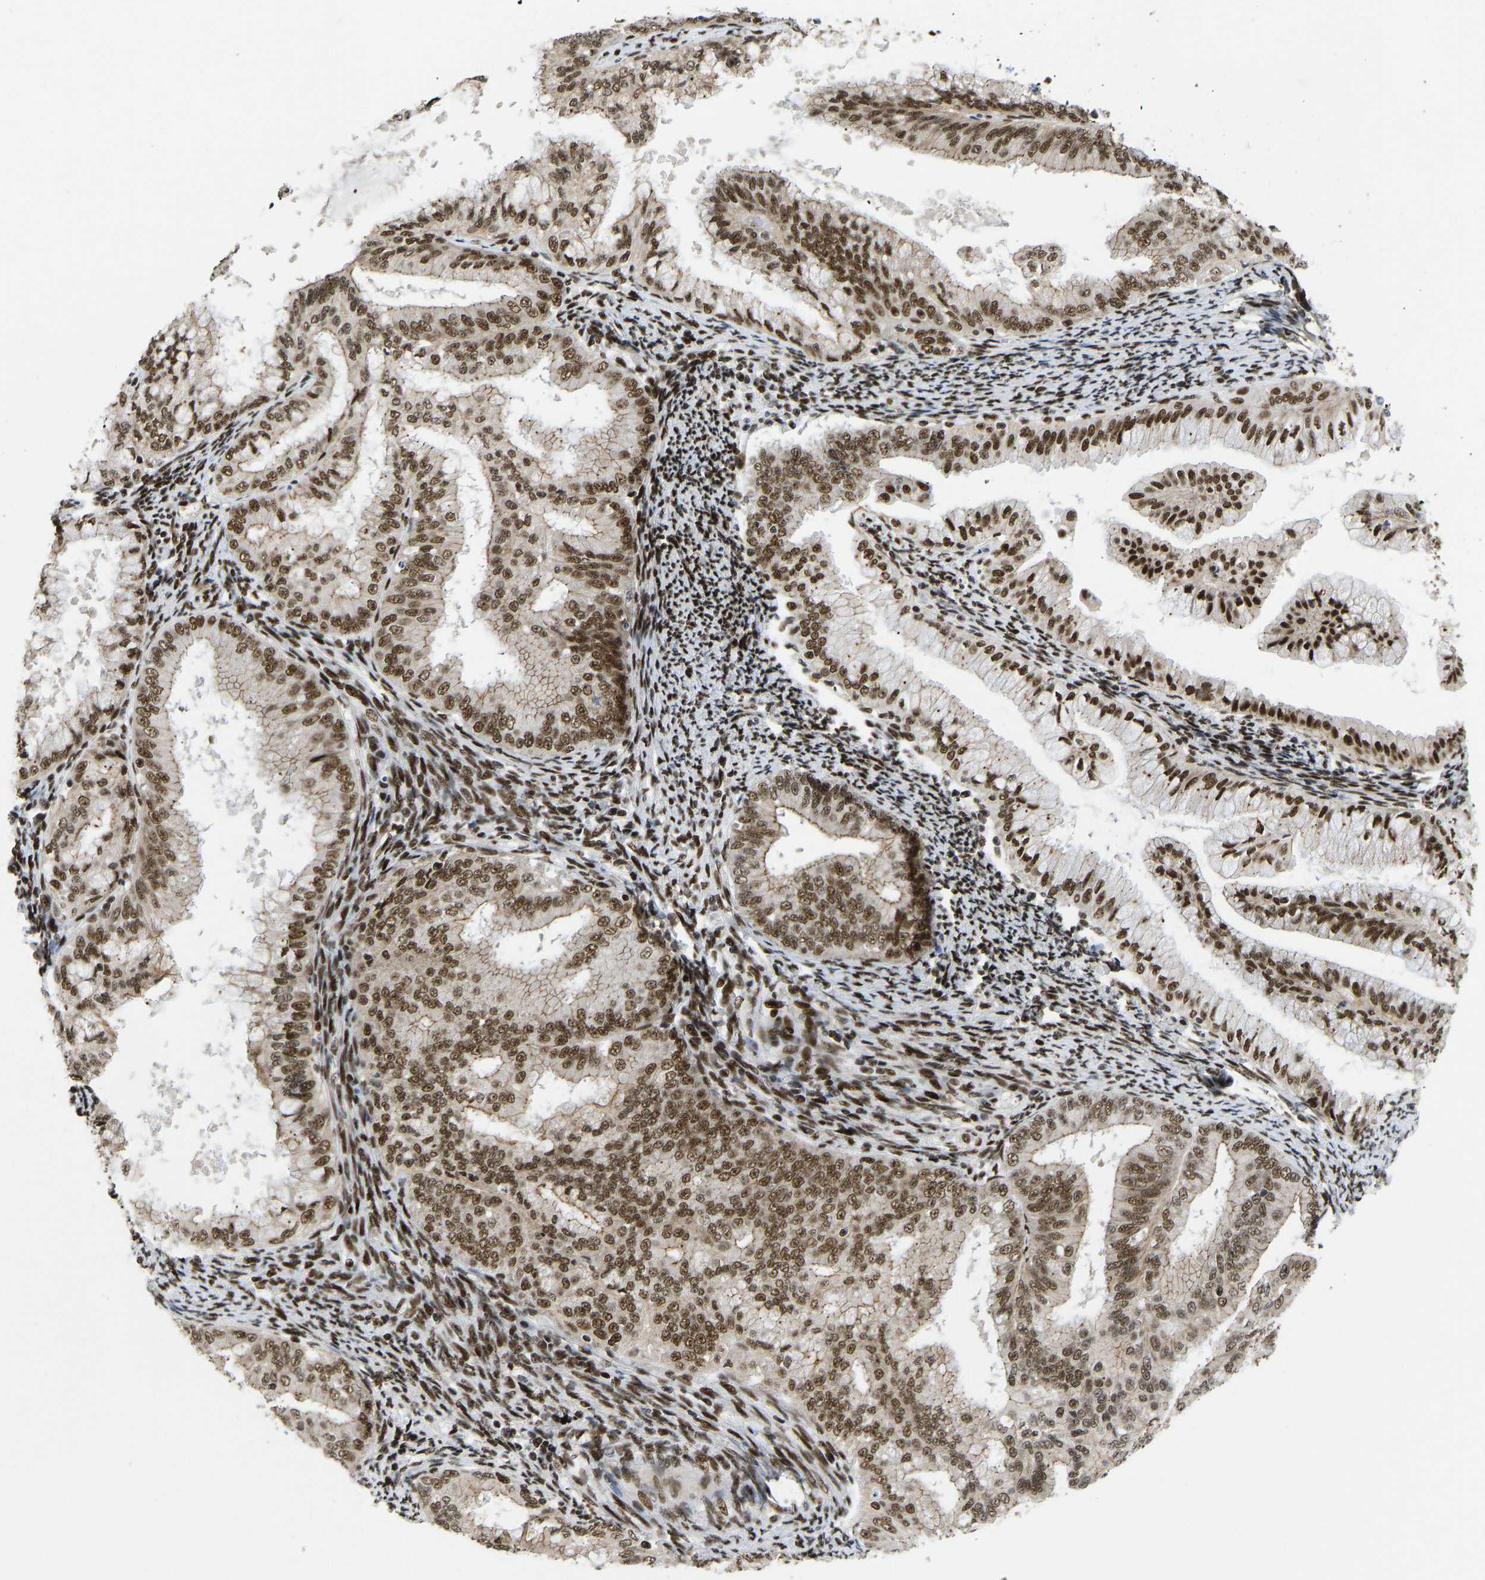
{"staining": {"intensity": "moderate", "quantity": ">75%", "location": "nuclear"}, "tissue": "endometrial cancer", "cell_type": "Tumor cells", "image_type": "cancer", "snomed": [{"axis": "morphology", "description": "Adenocarcinoma, NOS"}, {"axis": "topography", "description": "Endometrium"}], "caption": "Protein analysis of endometrial adenocarcinoma tissue reveals moderate nuclear expression in approximately >75% of tumor cells.", "gene": "FOXK1", "patient": {"sex": "female", "age": 63}}